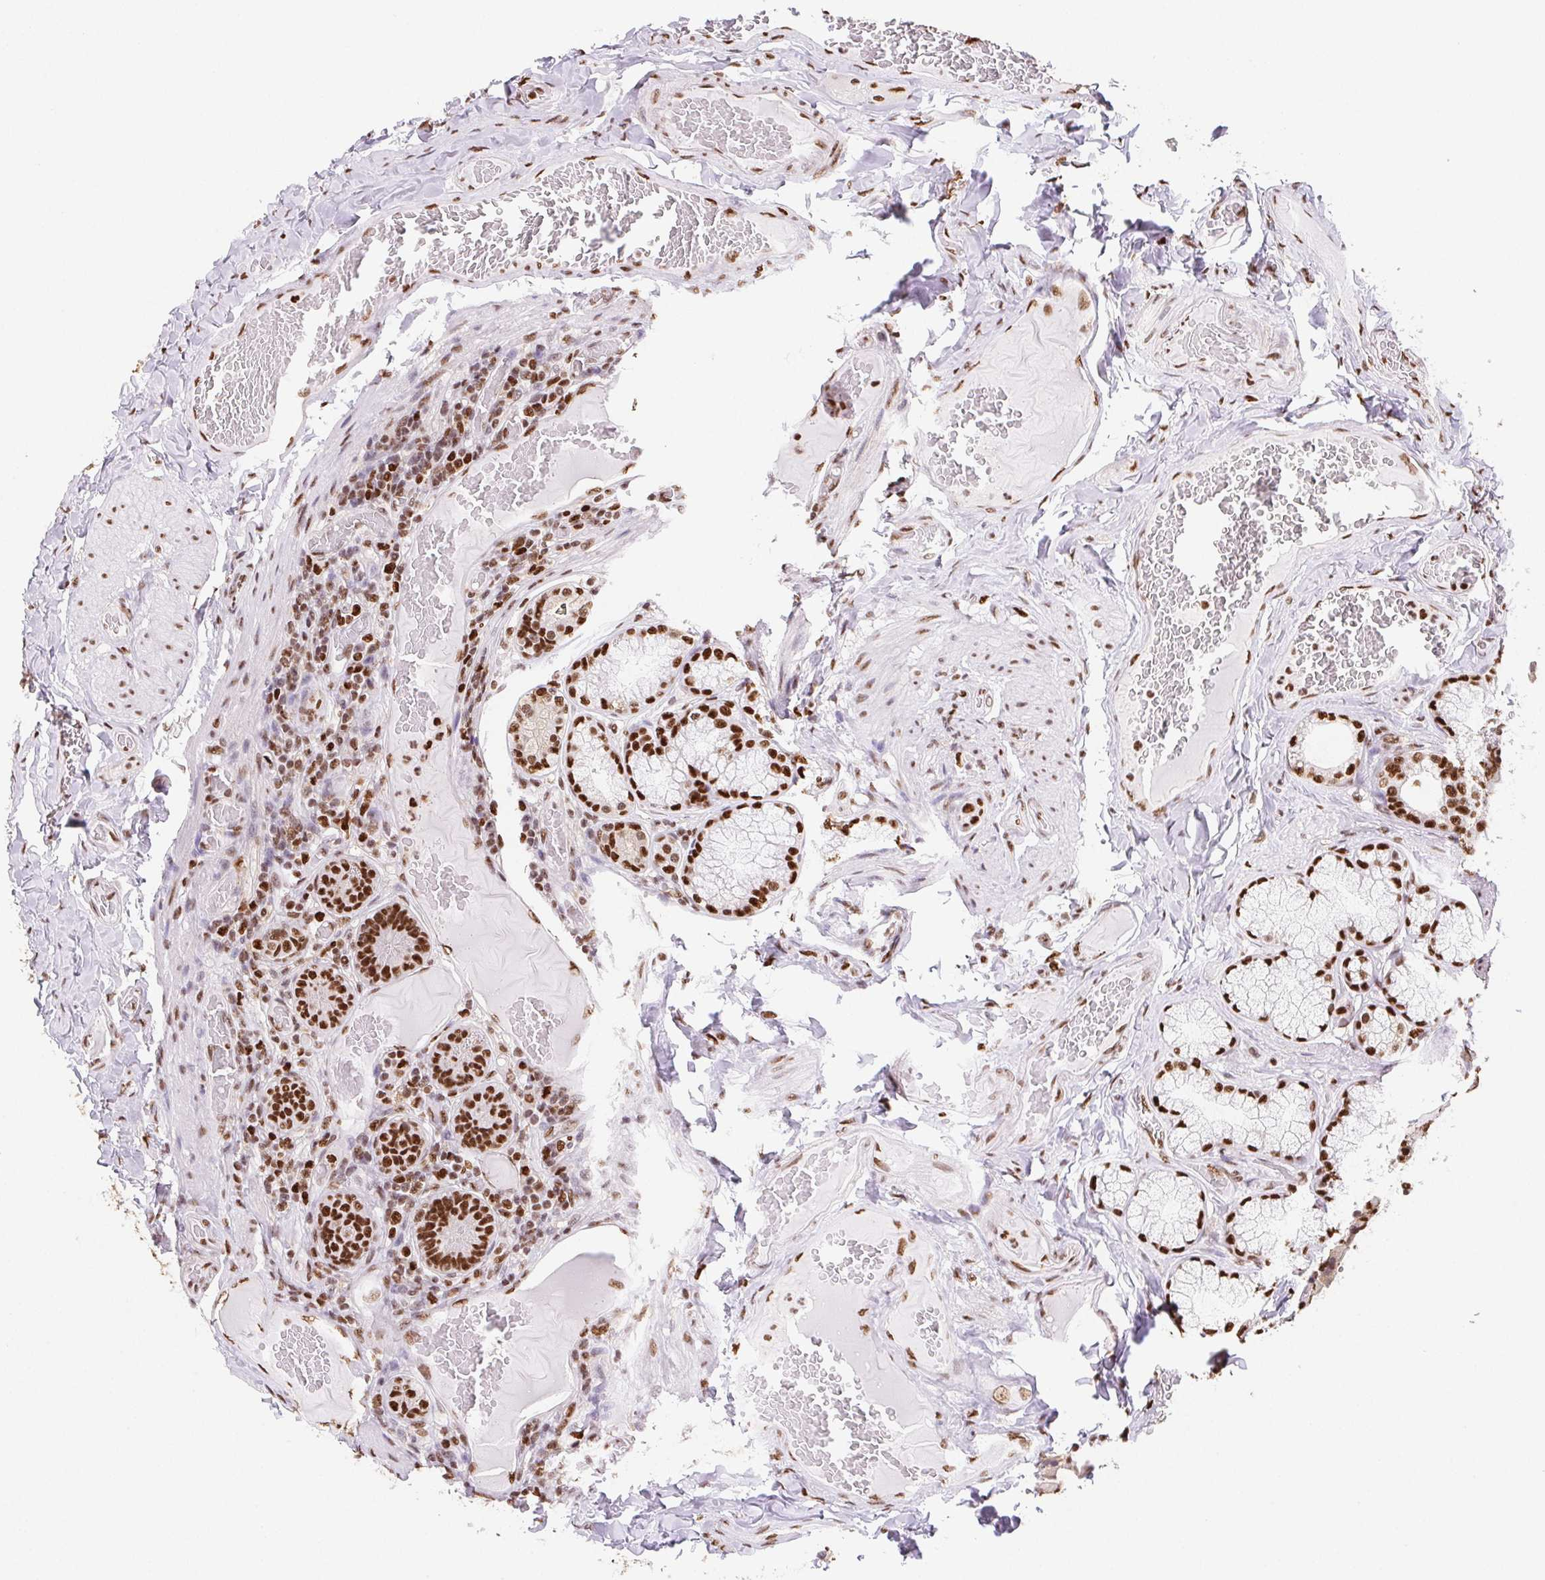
{"staining": {"intensity": "strong", "quantity": ">75%", "location": "nuclear"}, "tissue": "duodenum", "cell_type": "Glandular cells", "image_type": "normal", "snomed": [{"axis": "morphology", "description": "Normal tissue, NOS"}, {"axis": "topography", "description": "Duodenum"}], "caption": "High-power microscopy captured an IHC photomicrograph of normal duodenum, revealing strong nuclear staining in about >75% of glandular cells. Using DAB (brown) and hematoxylin (blue) stains, captured at high magnification using brightfield microscopy.", "gene": "SETSIP", "patient": {"sex": "female", "age": 62}}